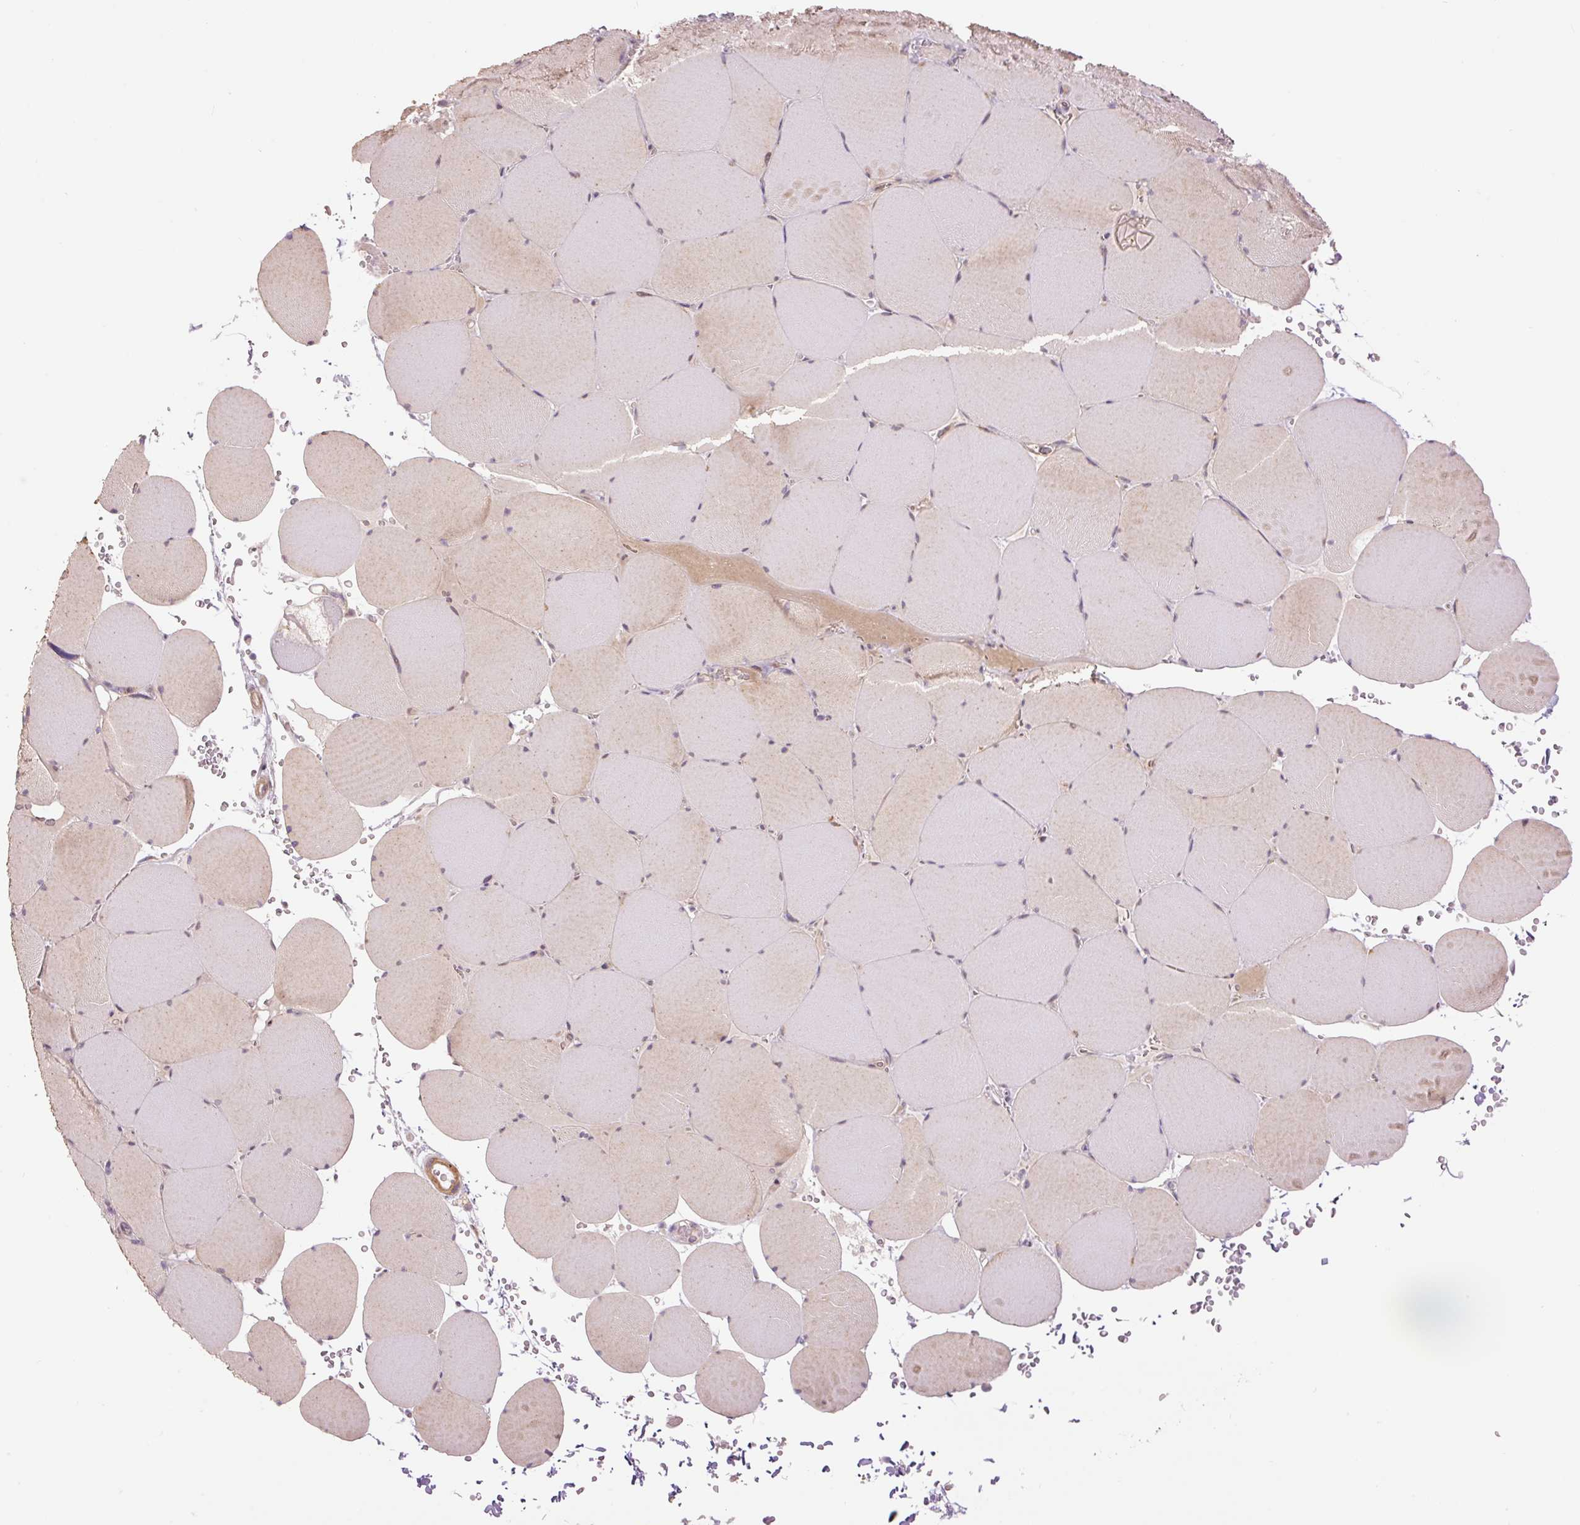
{"staining": {"intensity": "moderate", "quantity": "25%-75%", "location": "cytoplasmic/membranous"}, "tissue": "skeletal muscle", "cell_type": "Myocytes", "image_type": "normal", "snomed": [{"axis": "morphology", "description": "Normal tissue, NOS"}, {"axis": "topography", "description": "Skeletal muscle"}, {"axis": "topography", "description": "Head-Neck"}], "caption": "DAB immunohistochemical staining of normal skeletal muscle demonstrates moderate cytoplasmic/membranous protein staining in approximately 25%-75% of myocytes.", "gene": "SLC29A3", "patient": {"sex": "male", "age": 66}}